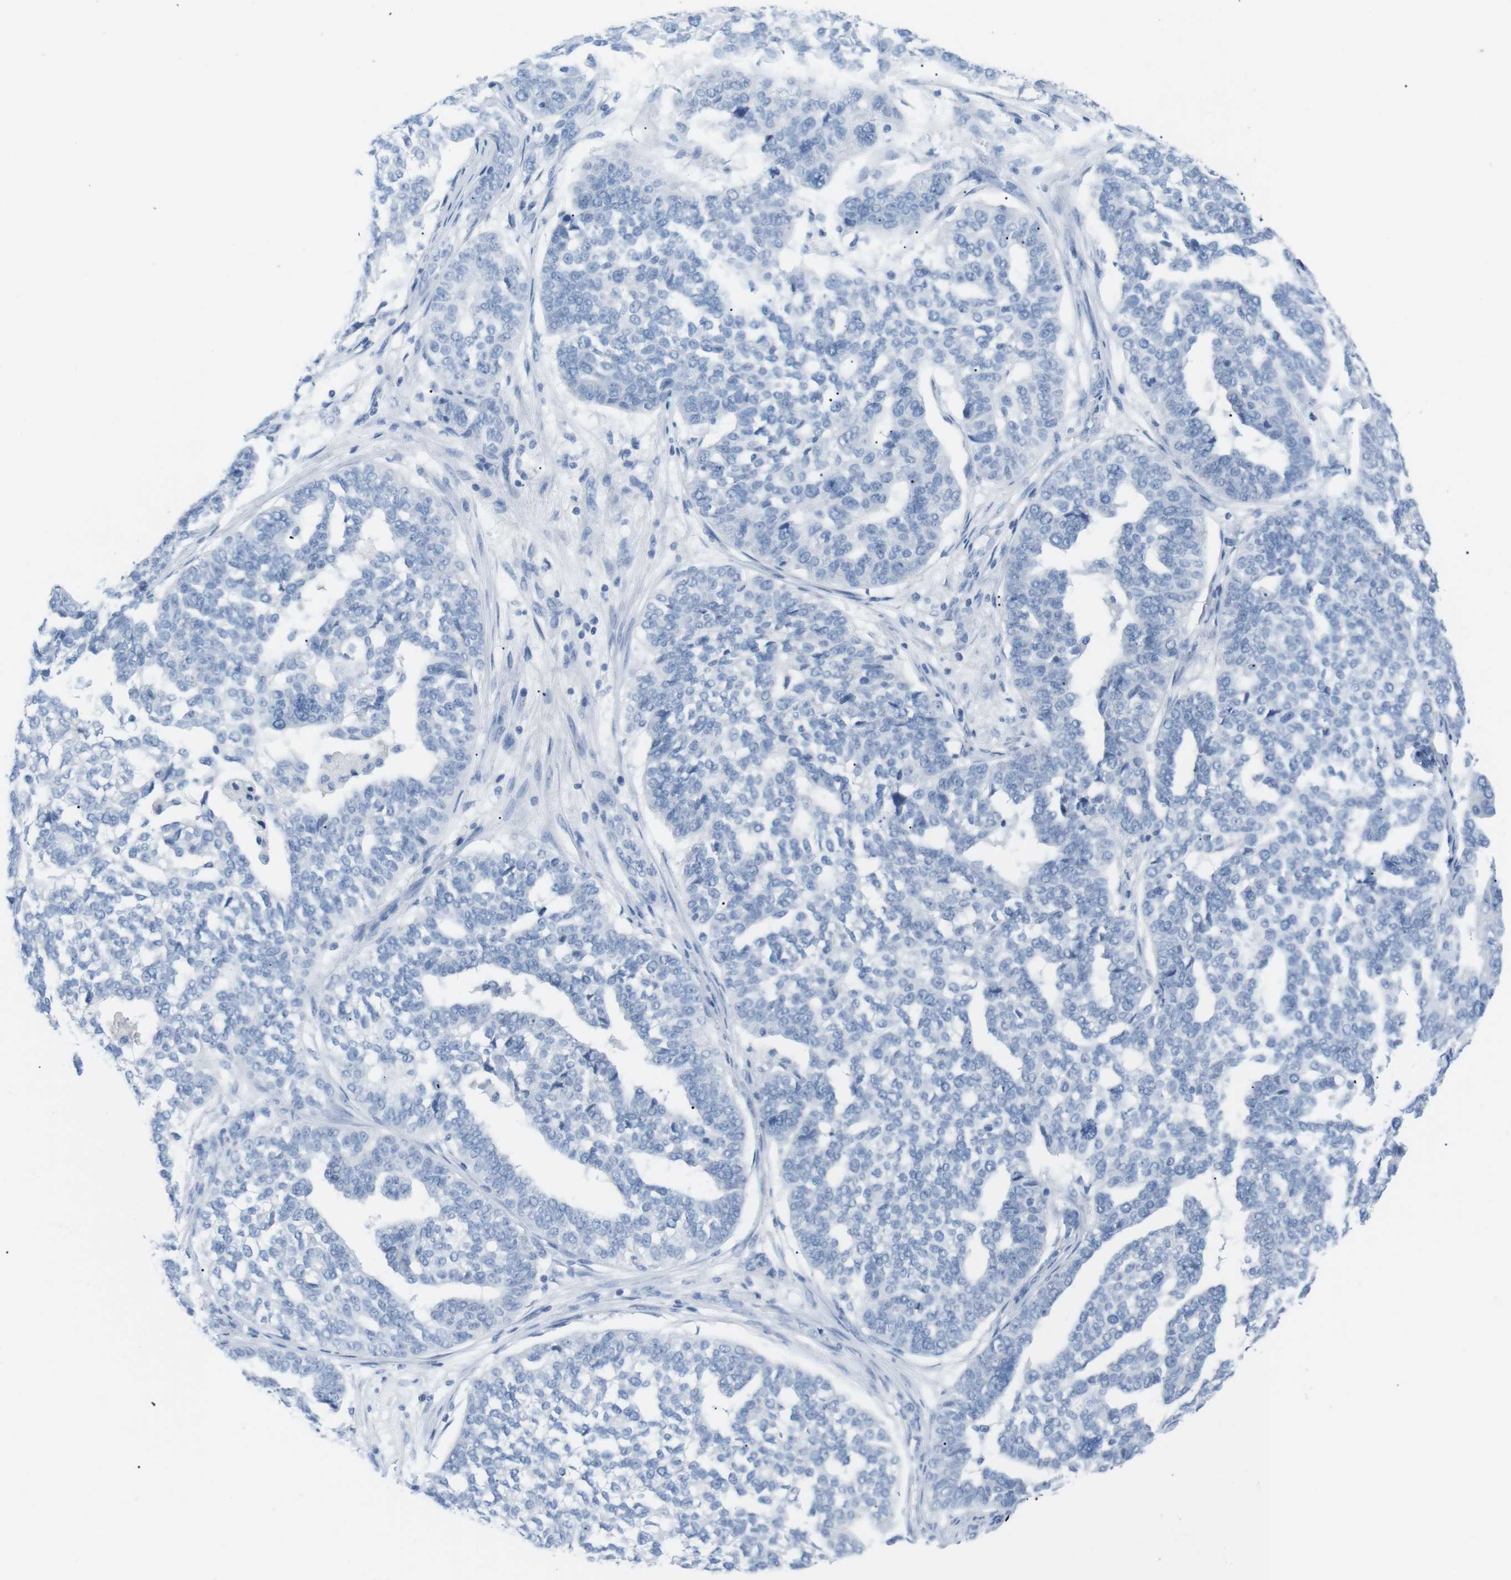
{"staining": {"intensity": "negative", "quantity": "none", "location": "none"}, "tissue": "ovarian cancer", "cell_type": "Tumor cells", "image_type": "cancer", "snomed": [{"axis": "morphology", "description": "Cystadenocarcinoma, serous, NOS"}, {"axis": "topography", "description": "Ovary"}], "caption": "High magnification brightfield microscopy of ovarian cancer stained with DAB (3,3'-diaminobenzidine) (brown) and counterstained with hematoxylin (blue): tumor cells show no significant expression.", "gene": "HBG2", "patient": {"sex": "female", "age": 59}}